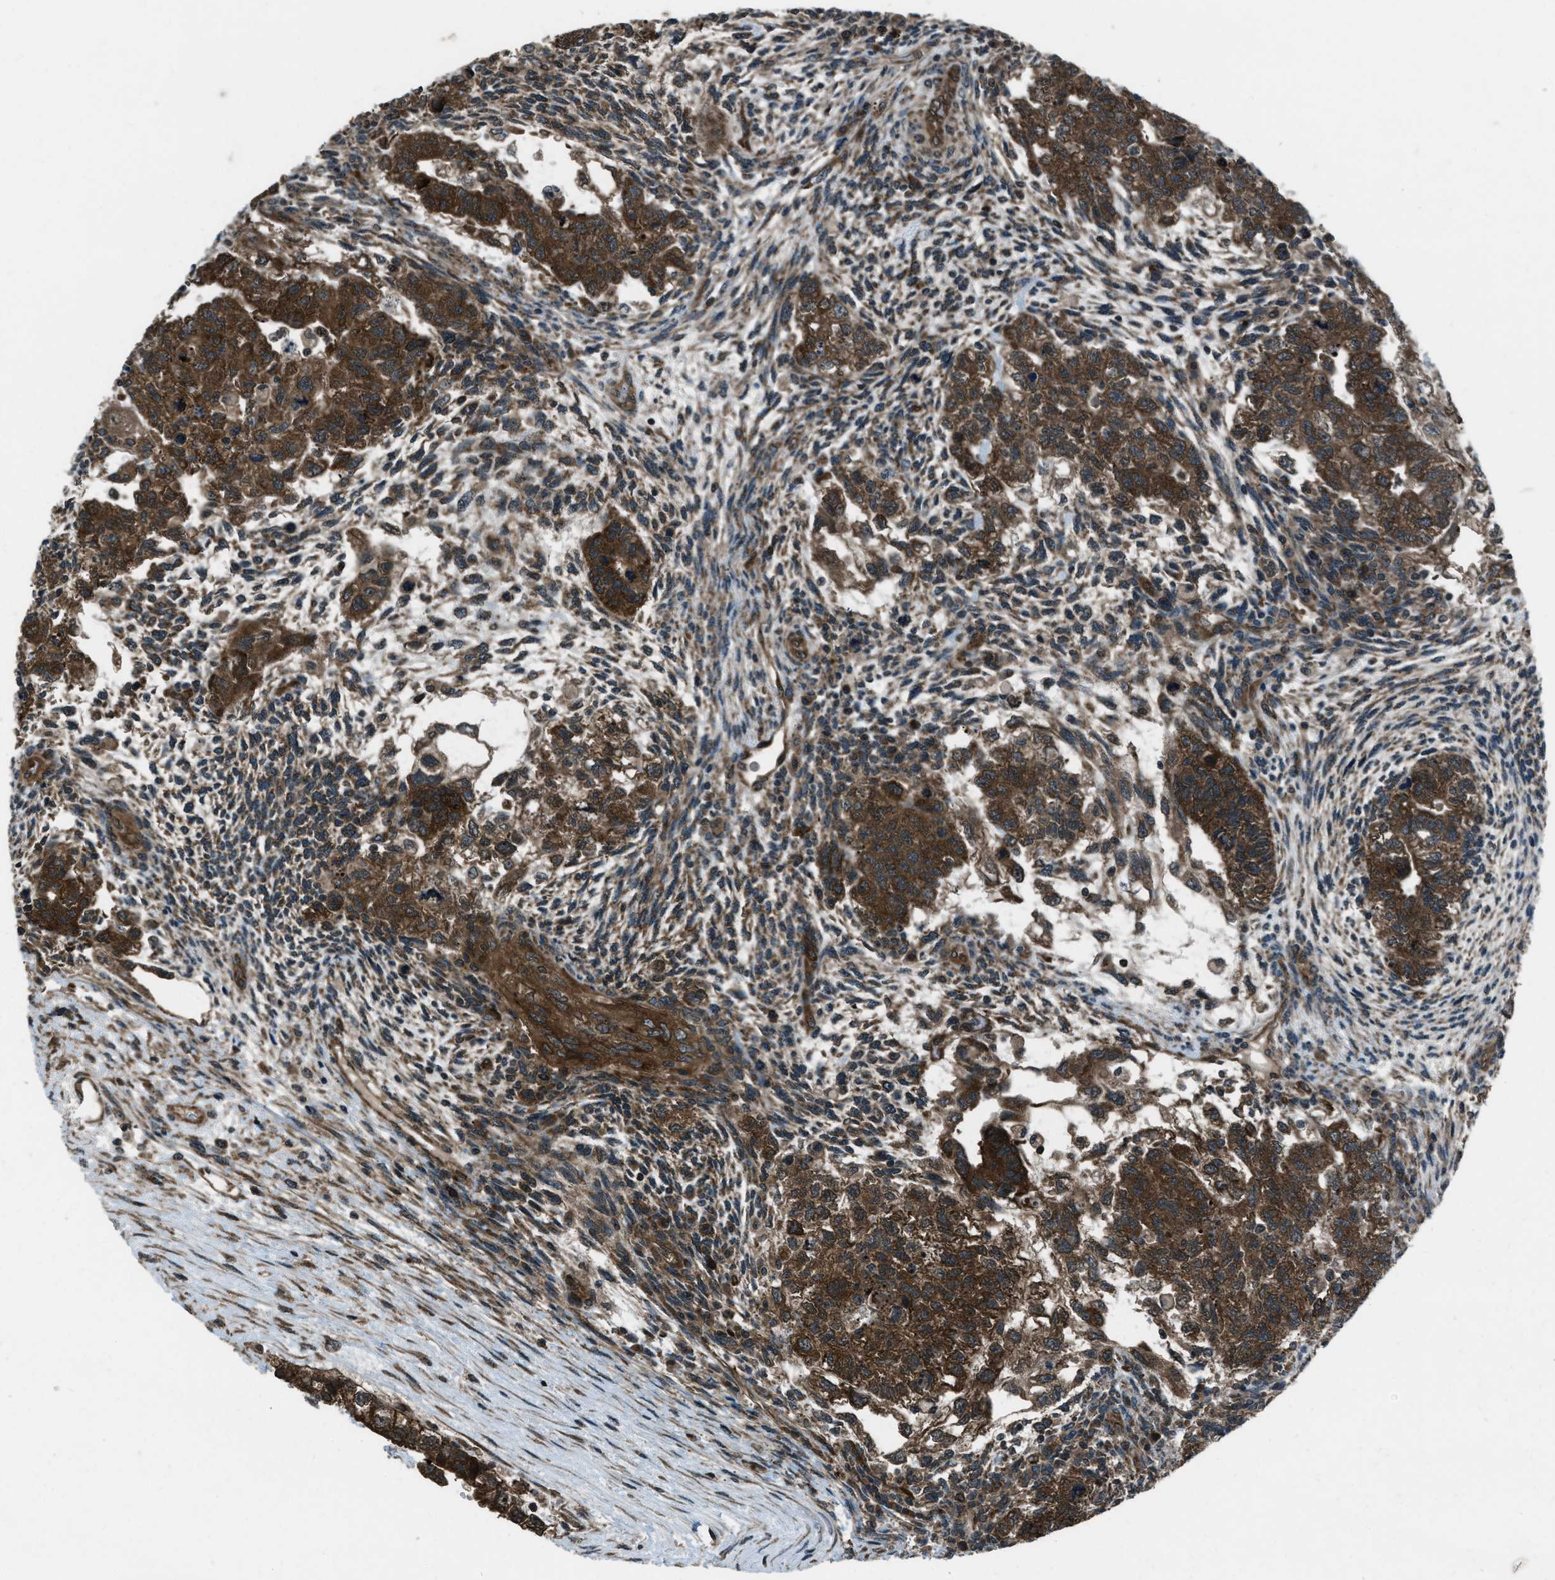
{"staining": {"intensity": "strong", "quantity": ">75%", "location": "cytoplasmic/membranous"}, "tissue": "testis cancer", "cell_type": "Tumor cells", "image_type": "cancer", "snomed": [{"axis": "morphology", "description": "Normal tissue, NOS"}, {"axis": "morphology", "description": "Carcinoma, Embryonal, NOS"}, {"axis": "topography", "description": "Testis"}], "caption": "IHC image of testis cancer stained for a protein (brown), which shows high levels of strong cytoplasmic/membranous positivity in approximately >75% of tumor cells.", "gene": "ASAP2", "patient": {"sex": "male", "age": 36}}